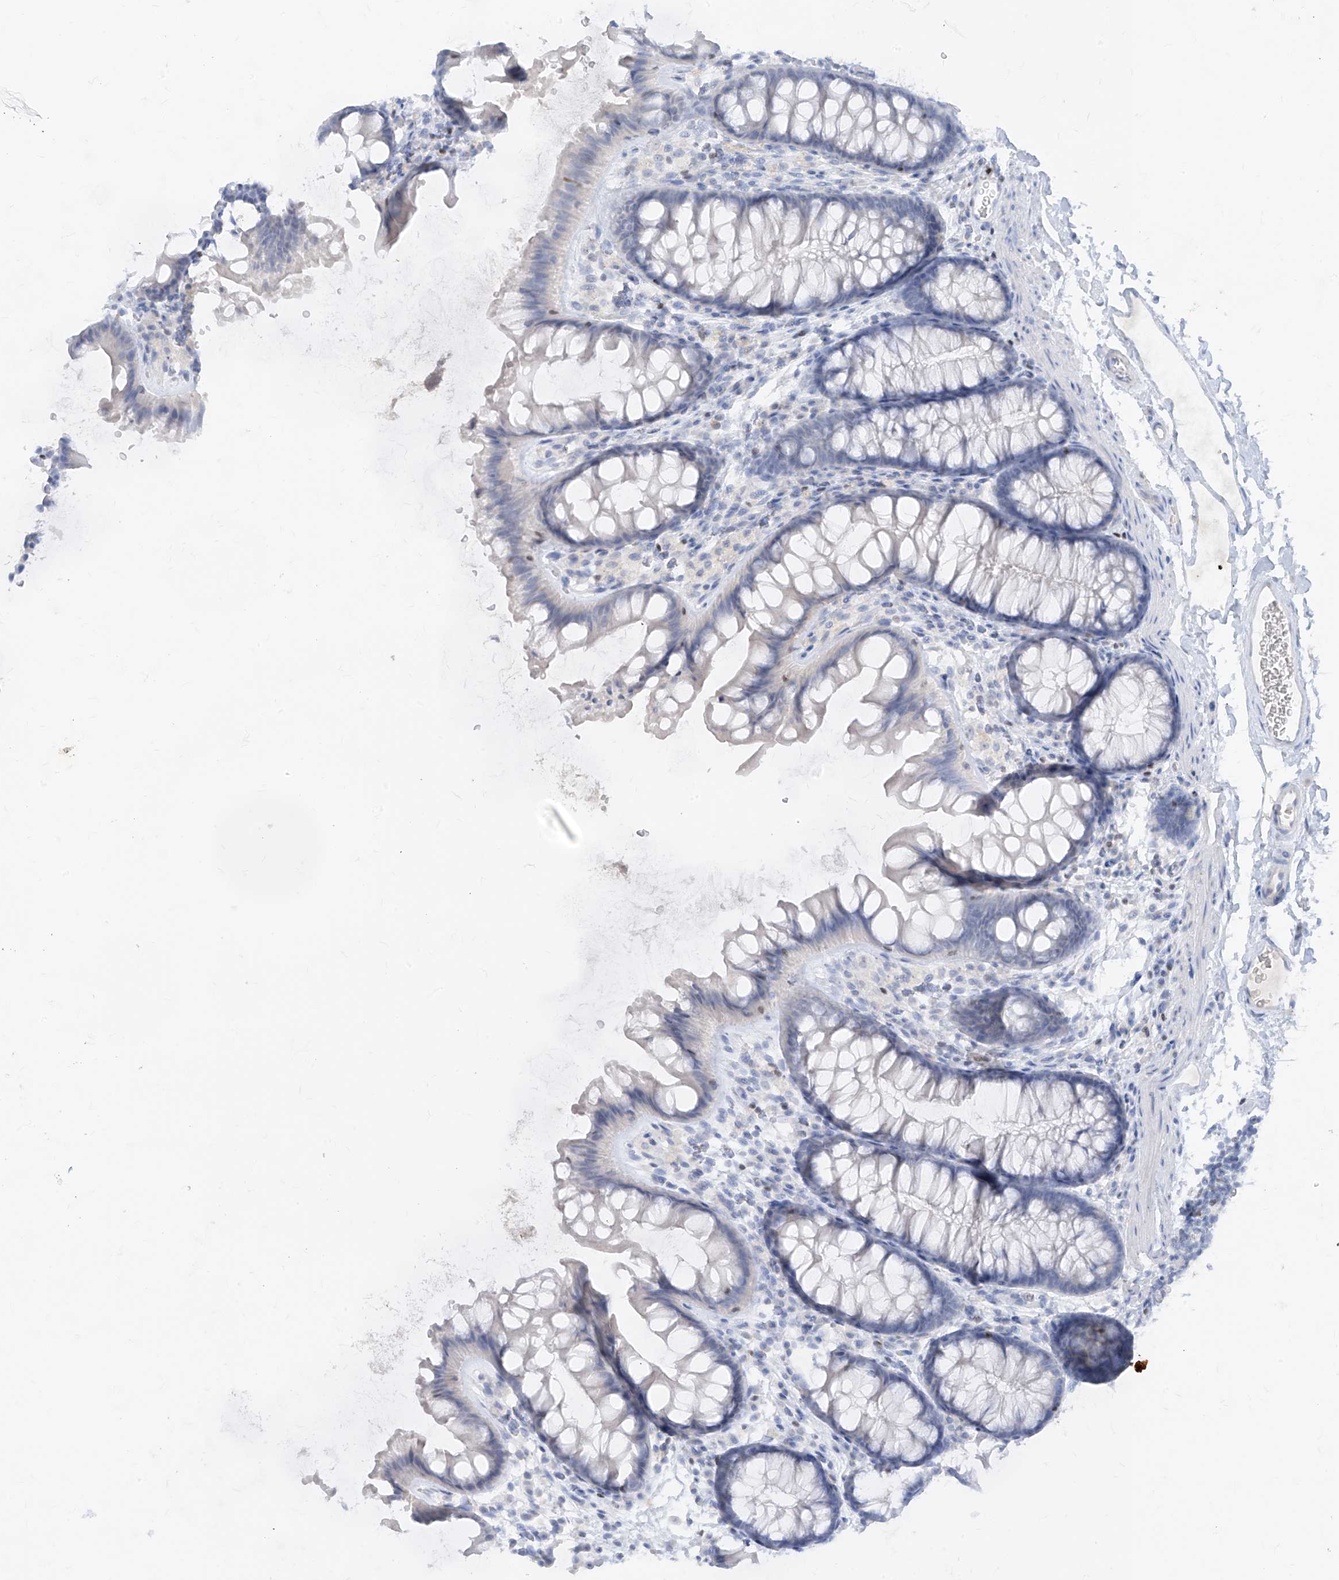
{"staining": {"intensity": "negative", "quantity": "none", "location": "none"}, "tissue": "colon", "cell_type": "Endothelial cells", "image_type": "normal", "snomed": [{"axis": "morphology", "description": "Normal tissue, NOS"}, {"axis": "topography", "description": "Colon"}], "caption": "The histopathology image displays no staining of endothelial cells in normal colon.", "gene": "TBX21", "patient": {"sex": "female", "age": 62}}